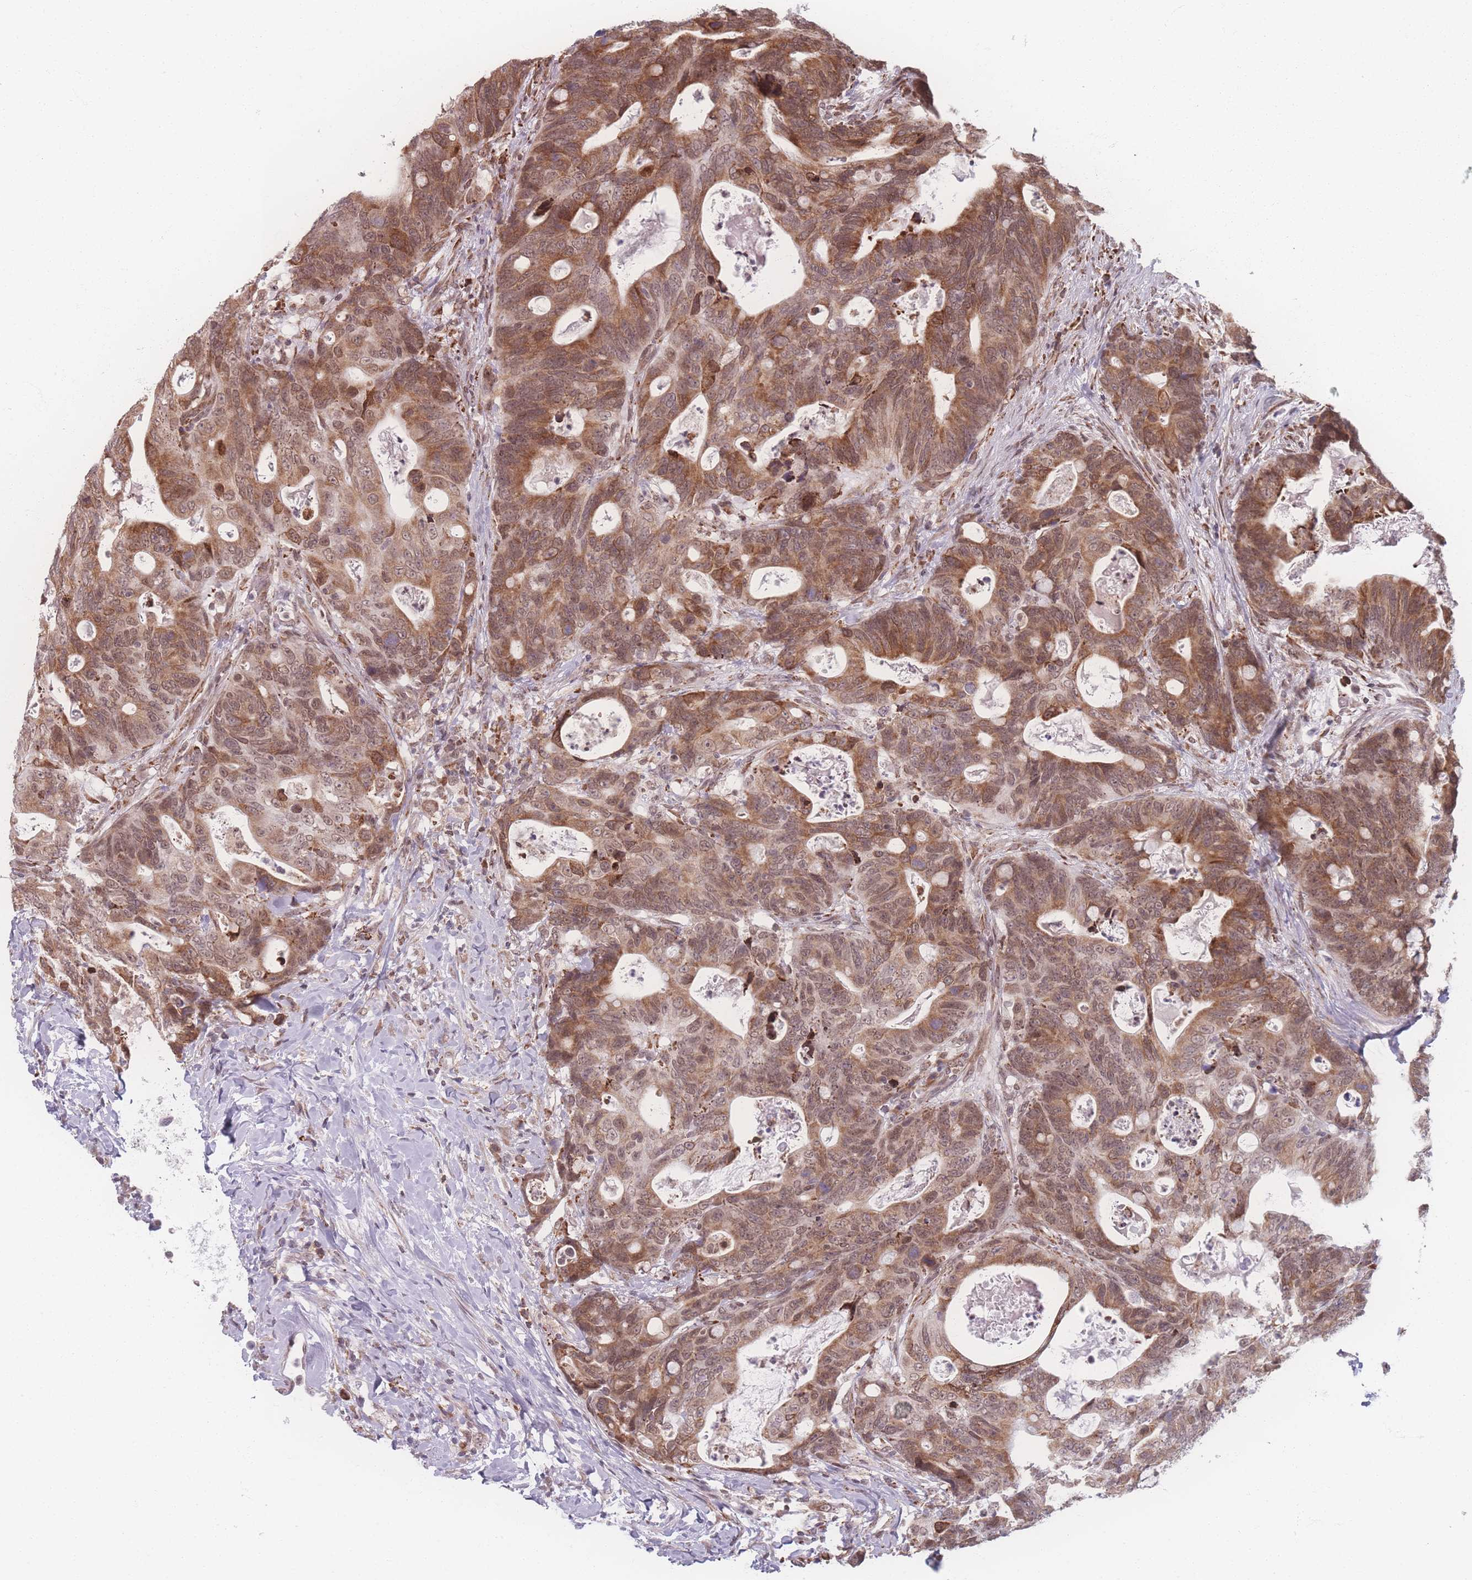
{"staining": {"intensity": "moderate", "quantity": ">75%", "location": "cytoplasmic/membranous,nuclear"}, "tissue": "colorectal cancer", "cell_type": "Tumor cells", "image_type": "cancer", "snomed": [{"axis": "morphology", "description": "Adenocarcinoma, NOS"}, {"axis": "topography", "description": "Colon"}], "caption": "Tumor cells show medium levels of moderate cytoplasmic/membranous and nuclear expression in about >75% of cells in human adenocarcinoma (colorectal).", "gene": "ZC3H13", "patient": {"sex": "female", "age": 82}}